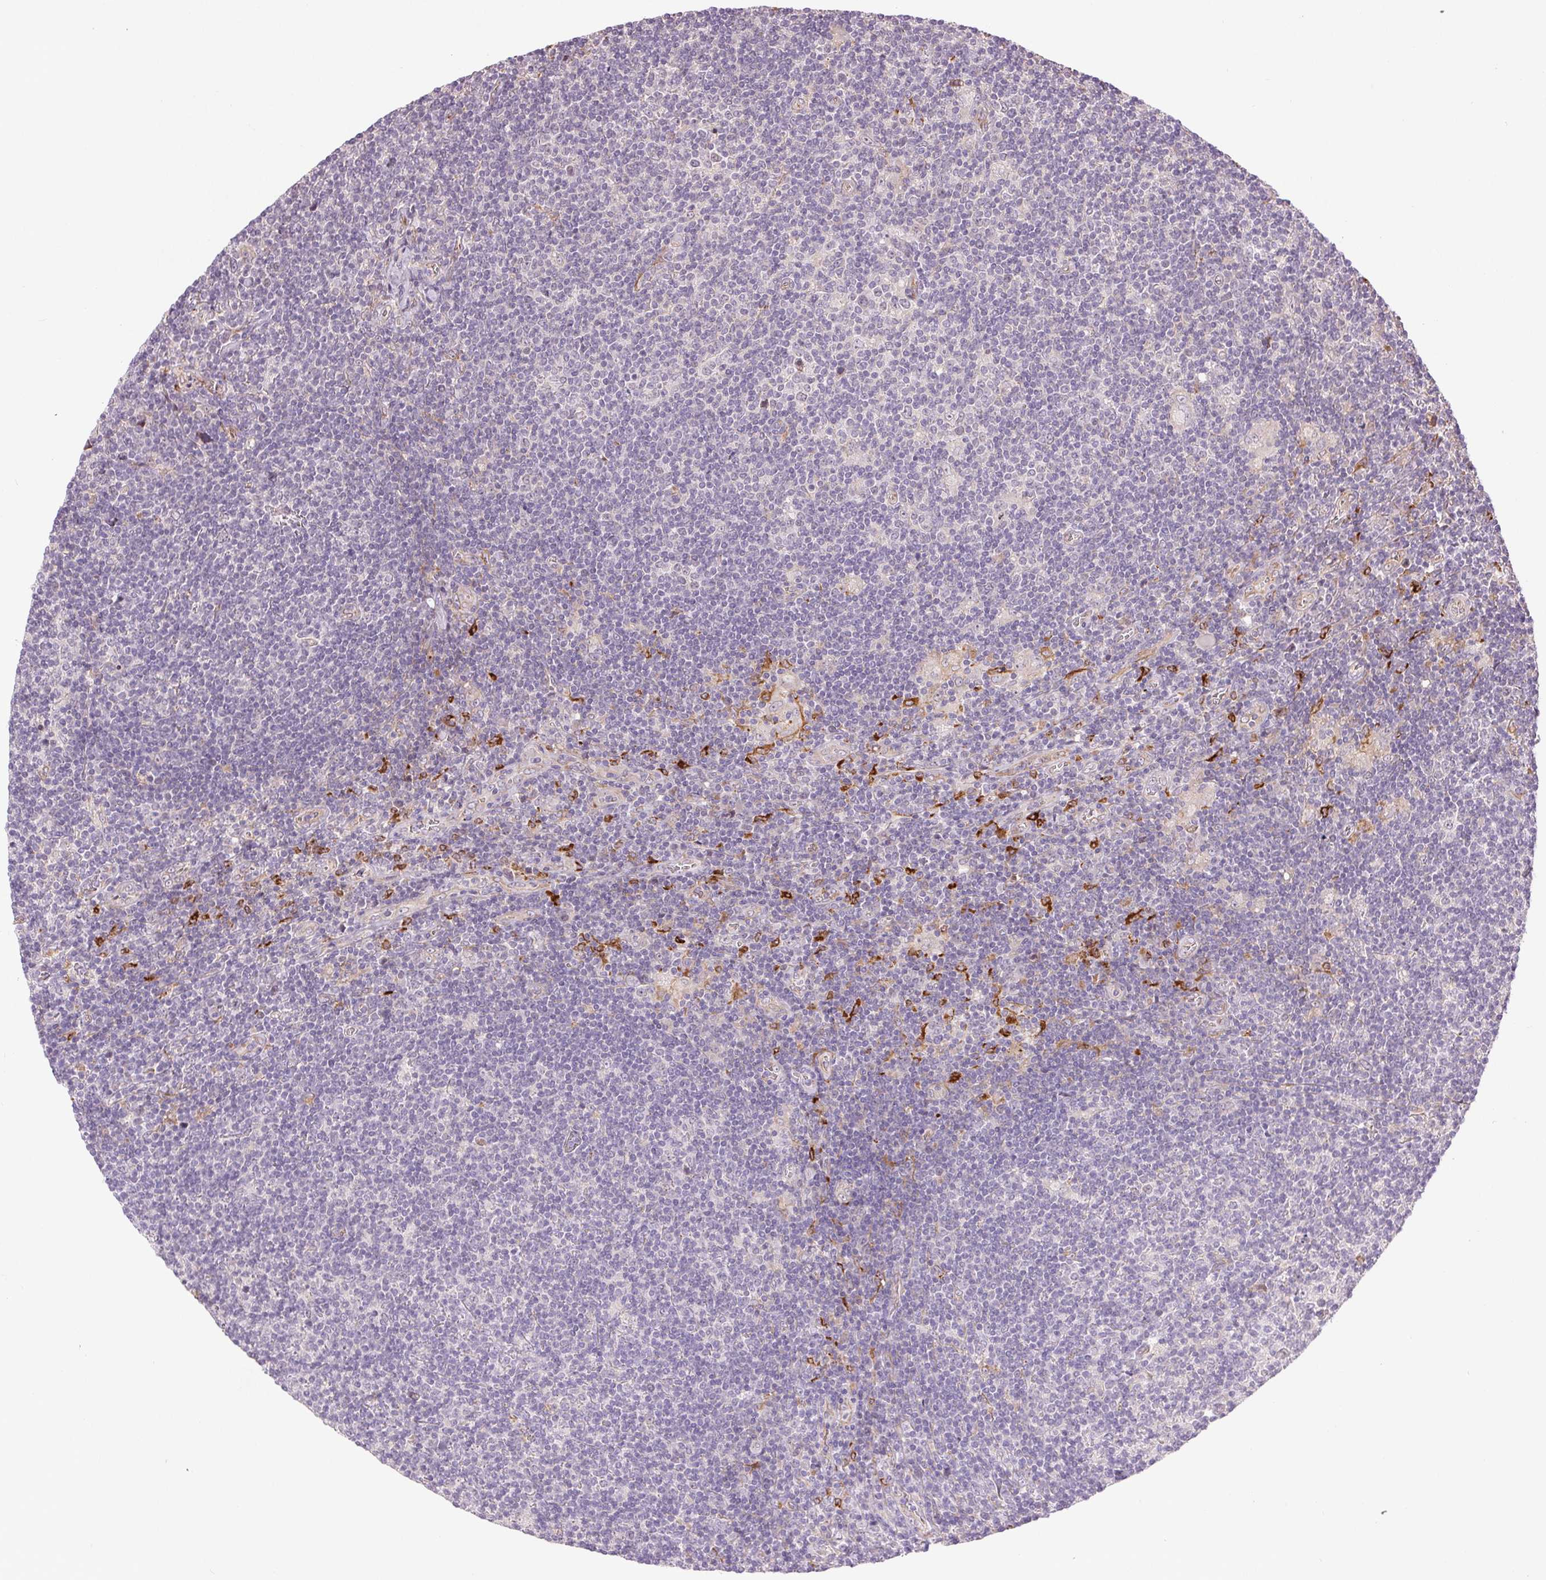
{"staining": {"intensity": "negative", "quantity": "none", "location": "none"}, "tissue": "lymphoma", "cell_type": "Tumor cells", "image_type": "cancer", "snomed": [{"axis": "morphology", "description": "Hodgkin's disease, NOS"}, {"axis": "topography", "description": "Lymph node"}], "caption": "Tumor cells show no significant protein expression in Hodgkin's disease.", "gene": "METTL17", "patient": {"sex": "male", "age": 40}}